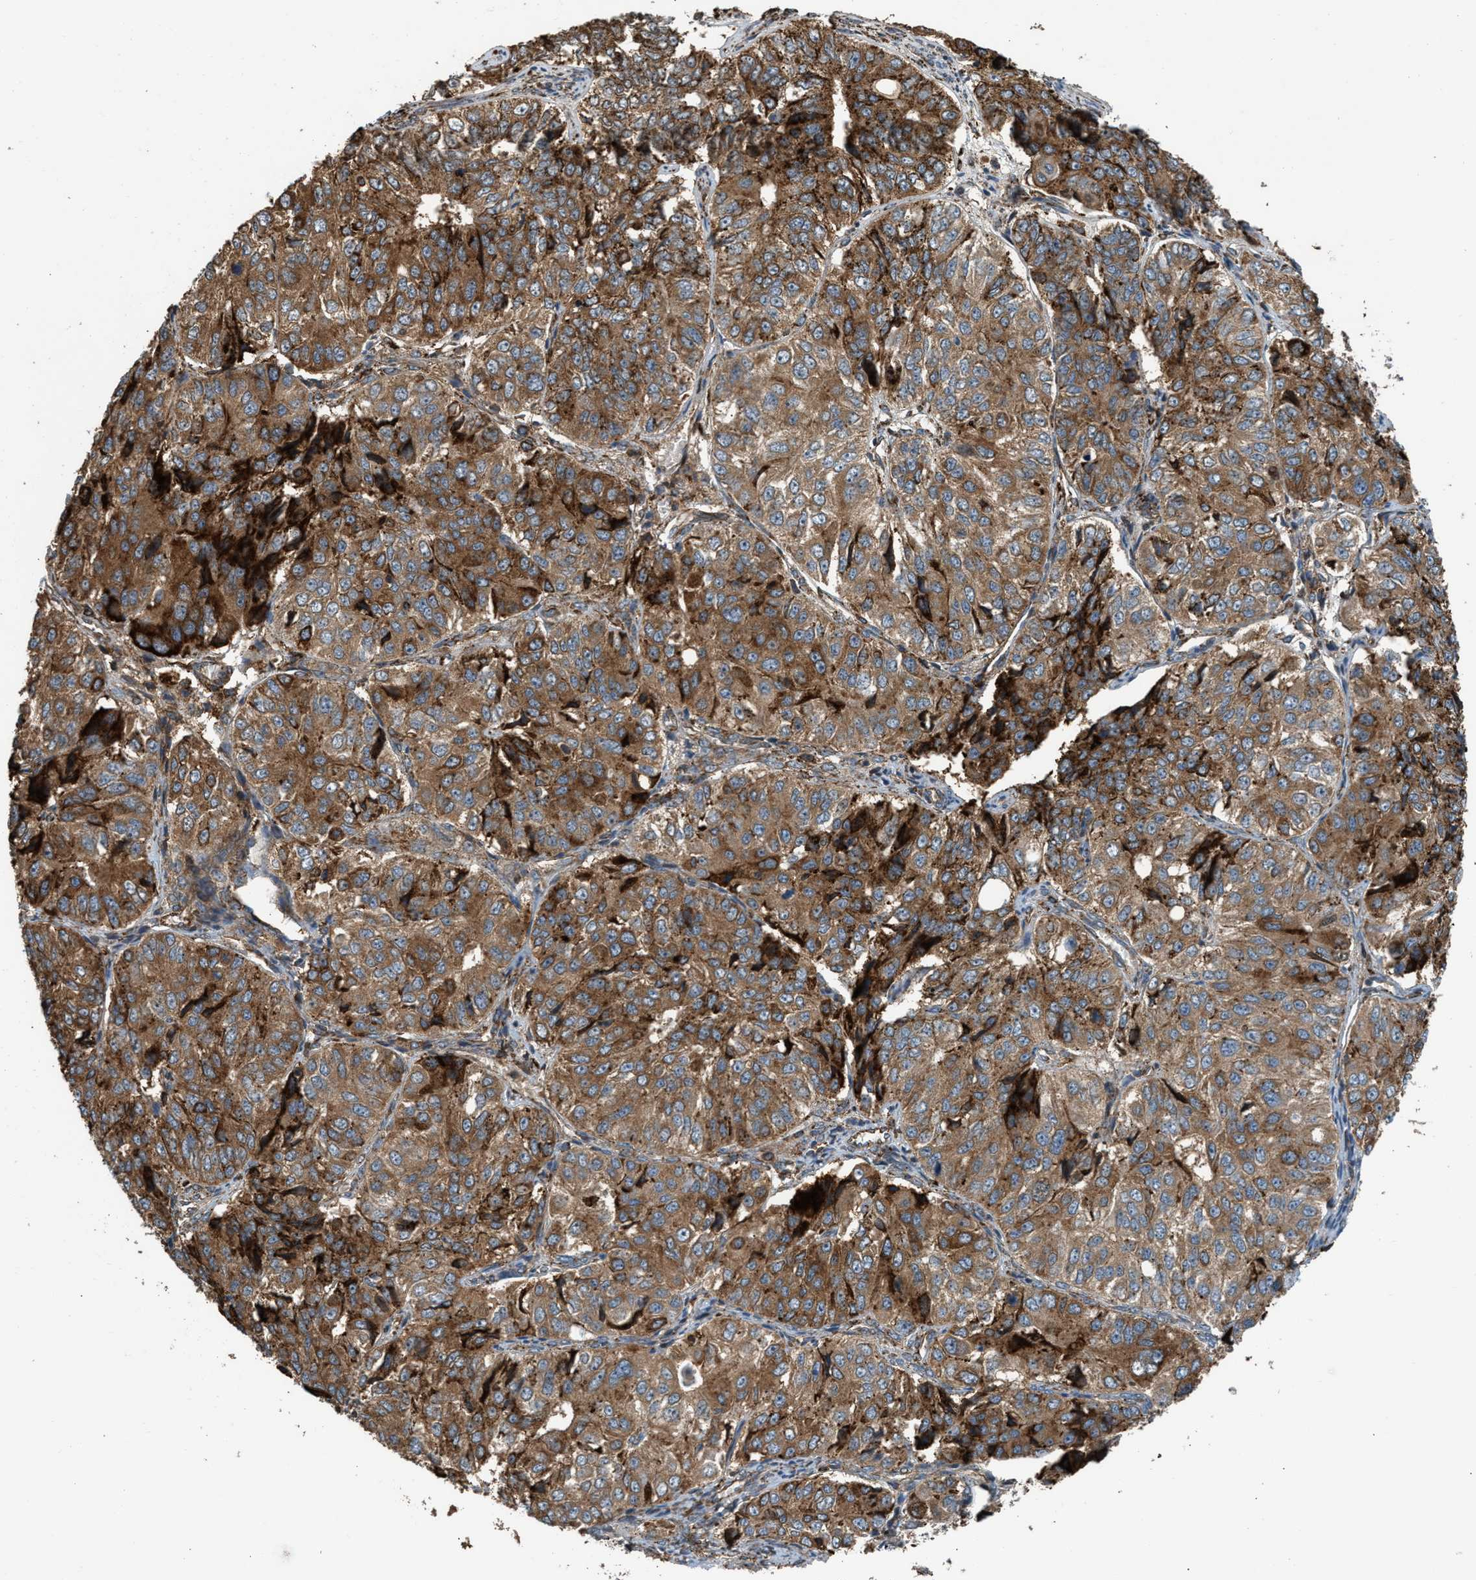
{"staining": {"intensity": "strong", "quantity": ">75%", "location": "cytoplasmic/membranous"}, "tissue": "ovarian cancer", "cell_type": "Tumor cells", "image_type": "cancer", "snomed": [{"axis": "morphology", "description": "Carcinoma, endometroid"}, {"axis": "topography", "description": "Ovary"}], "caption": "High-power microscopy captured an immunohistochemistry photomicrograph of ovarian endometroid carcinoma, revealing strong cytoplasmic/membranous positivity in approximately >75% of tumor cells.", "gene": "BAIAP2L1", "patient": {"sex": "female", "age": 51}}